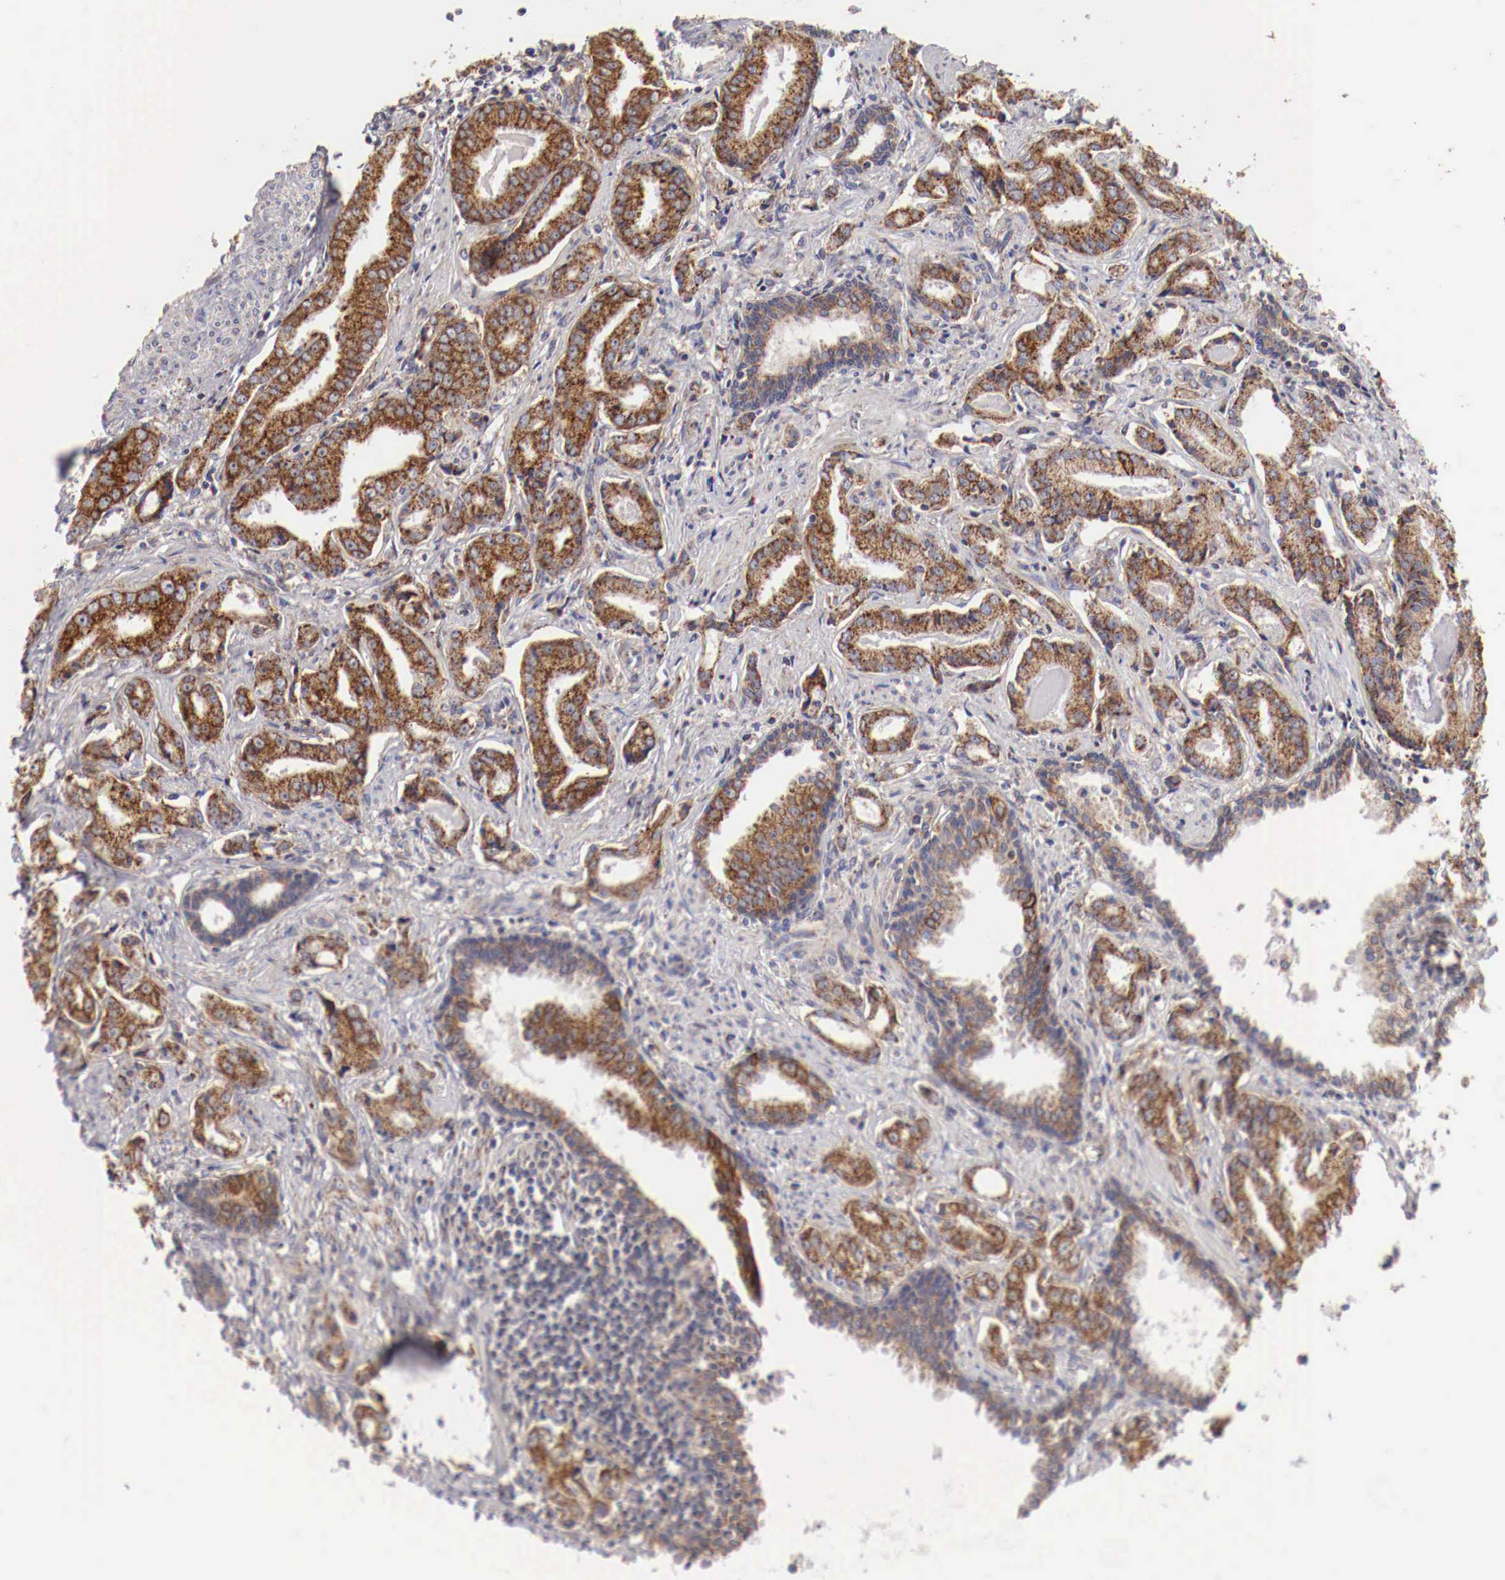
{"staining": {"intensity": "strong", "quantity": ">75%", "location": "cytoplasmic/membranous"}, "tissue": "prostate cancer", "cell_type": "Tumor cells", "image_type": "cancer", "snomed": [{"axis": "morphology", "description": "Adenocarcinoma, Low grade"}, {"axis": "topography", "description": "Prostate"}], "caption": "High-power microscopy captured an immunohistochemistry micrograph of prostate cancer, revealing strong cytoplasmic/membranous positivity in approximately >75% of tumor cells. (DAB IHC with brightfield microscopy, high magnification).", "gene": "XPNPEP3", "patient": {"sex": "male", "age": 65}}